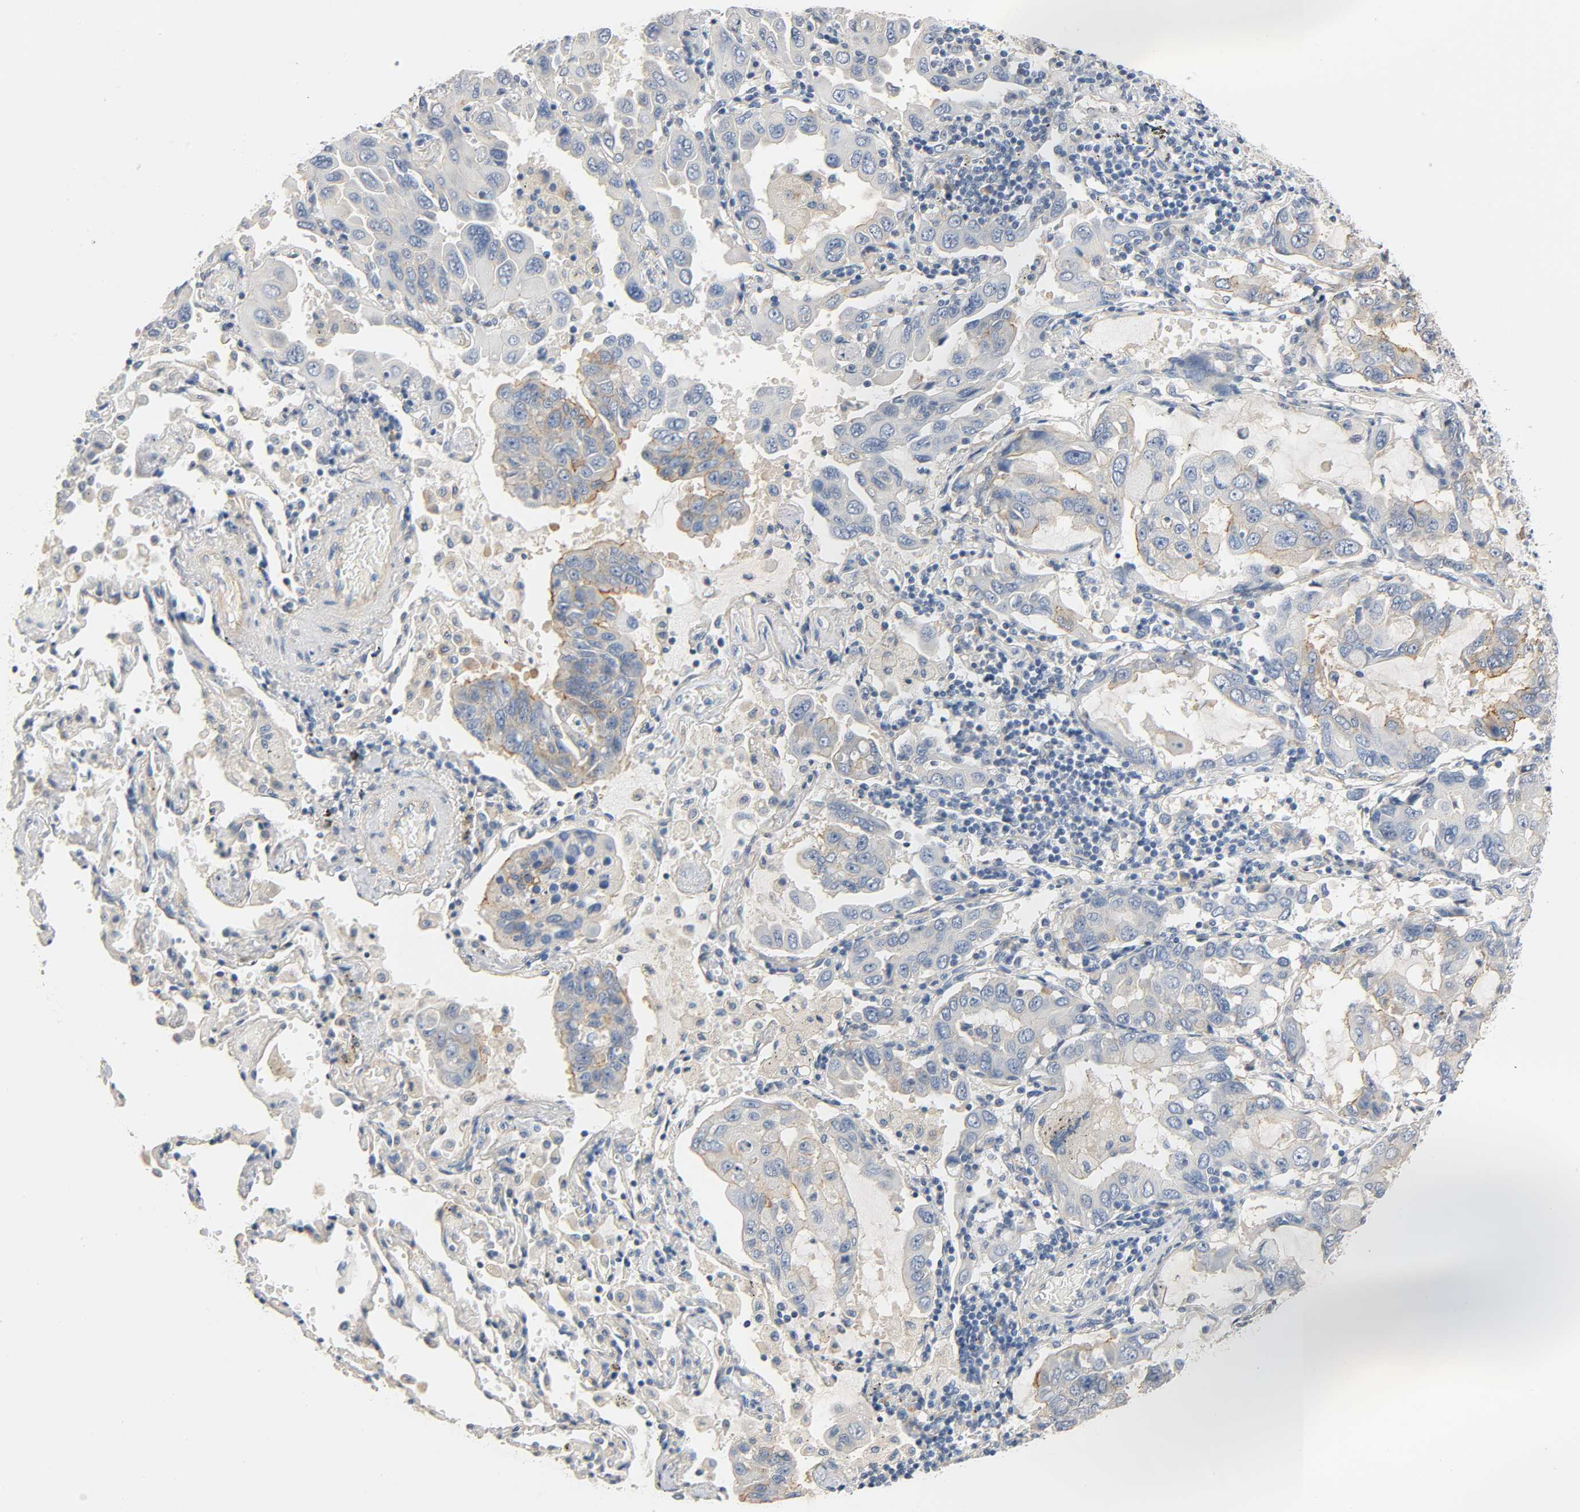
{"staining": {"intensity": "moderate", "quantity": "25%-75%", "location": "cytoplasmic/membranous"}, "tissue": "lung cancer", "cell_type": "Tumor cells", "image_type": "cancer", "snomed": [{"axis": "morphology", "description": "Adenocarcinoma, NOS"}, {"axis": "topography", "description": "Lung"}], "caption": "This photomicrograph demonstrates lung adenocarcinoma stained with IHC to label a protein in brown. The cytoplasmic/membranous of tumor cells show moderate positivity for the protein. Nuclei are counter-stained blue.", "gene": "ARPC1A", "patient": {"sex": "male", "age": 64}}